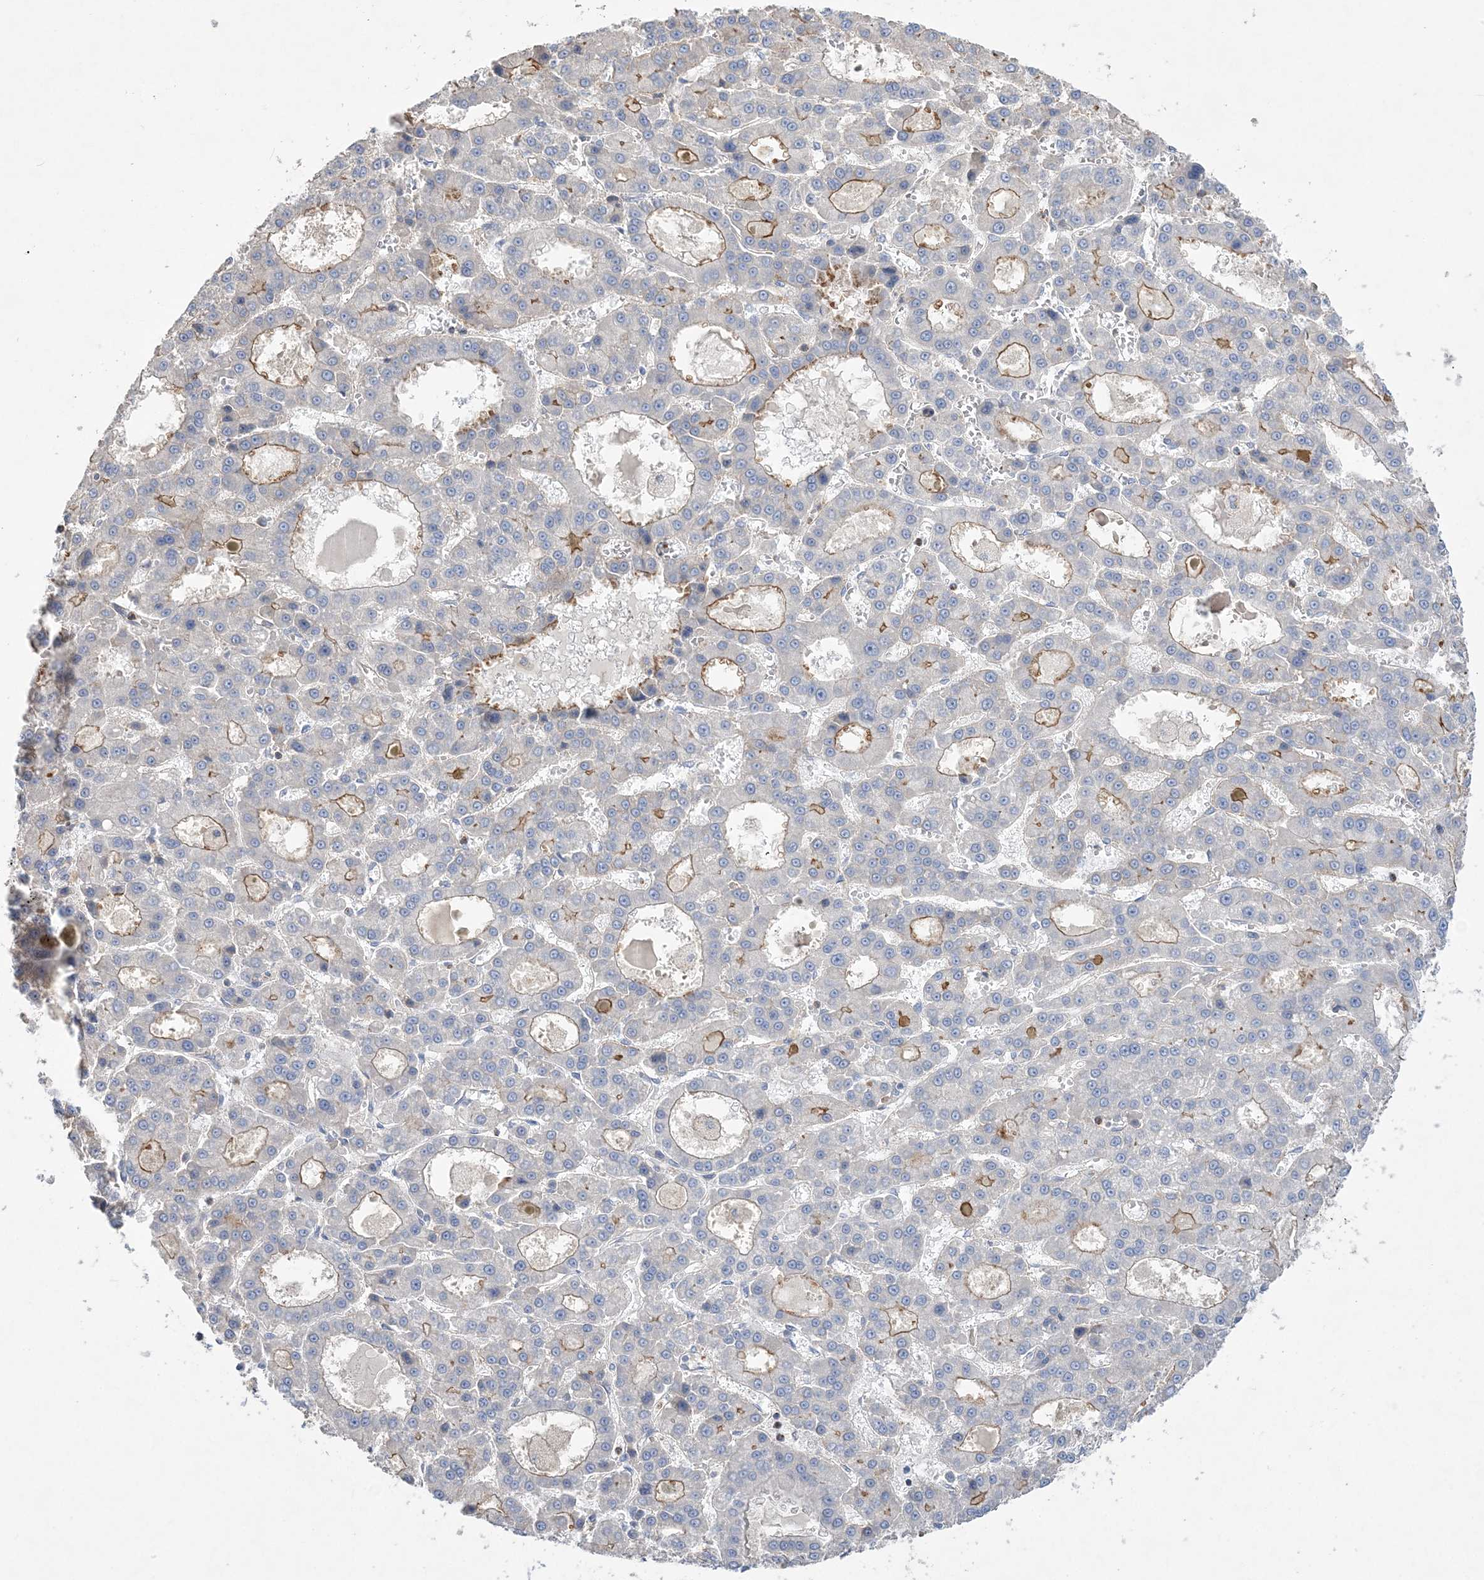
{"staining": {"intensity": "moderate", "quantity": "<25%", "location": "cytoplasmic/membranous"}, "tissue": "liver cancer", "cell_type": "Tumor cells", "image_type": "cancer", "snomed": [{"axis": "morphology", "description": "Carcinoma, Hepatocellular, NOS"}, {"axis": "topography", "description": "Liver"}], "caption": "Immunohistochemistry micrograph of neoplastic tissue: hepatocellular carcinoma (liver) stained using IHC shows low levels of moderate protein expression localized specifically in the cytoplasmic/membranous of tumor cells, appearing as a cytoplasmic/membranous brown color.", "gene": "PIGC", "patient": {"sex": "male", "age": 70}}